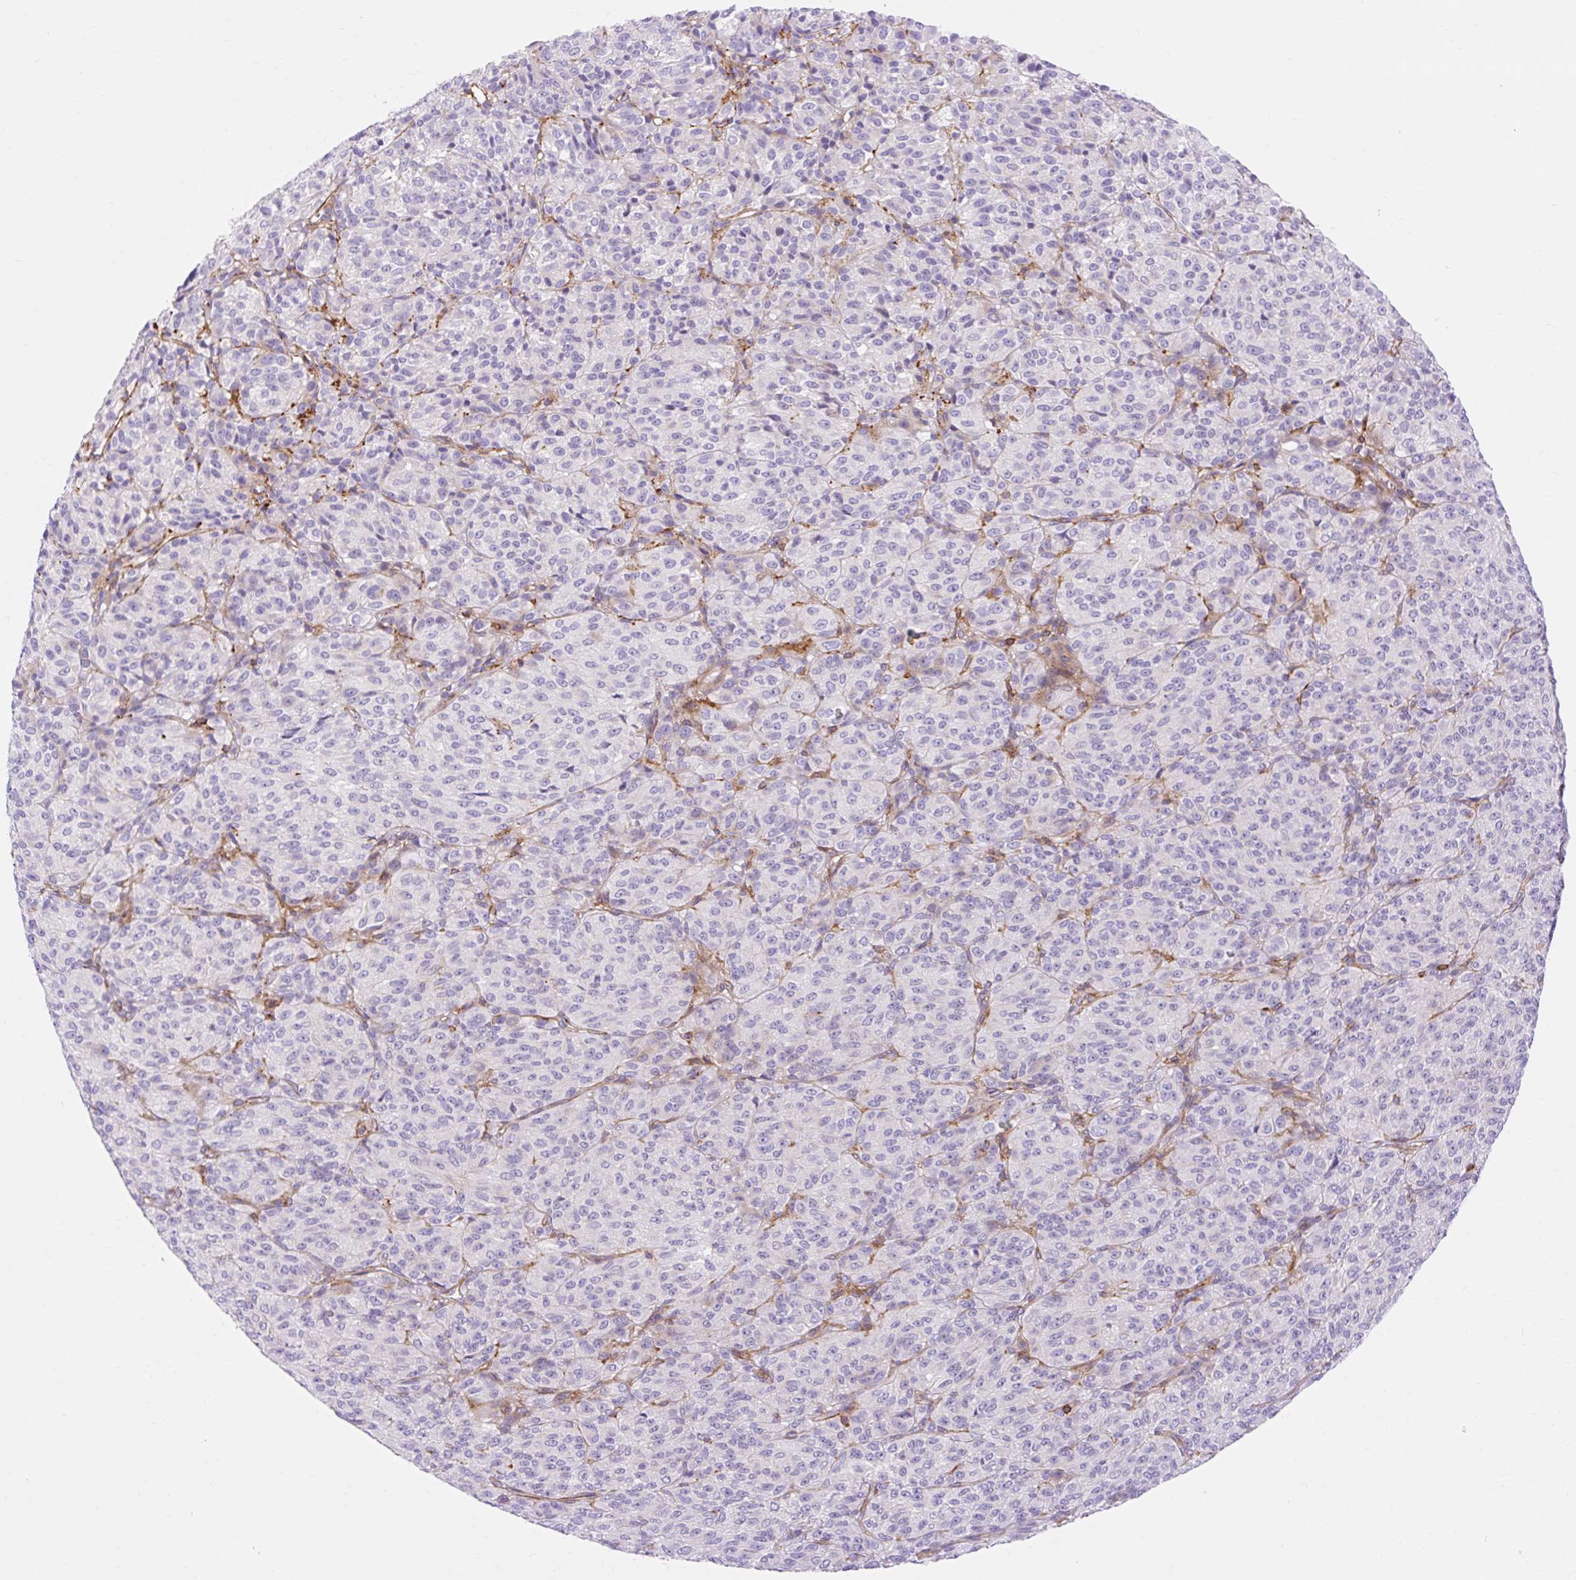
{"staining": {"intensity": "negative", "quantity": "none", "location": "none"}, "tissue": "melanoma", "cell_type": "Tumor cells", "image_type": "cancer", "snomed": [{"axis": "morphology", "description": "Malignant melanoma, Metastatic site"}, {"axis": "topography", "description": "Brain"}], "caption": "This micrograph is of melanoma stained with immunohistochemistry (IHC) to label a protein in brown with the nuclei are counter-stained blue. There is no expression in tumor cells.", "gene": "CORO7-PAM16", "patient": {"sex": "female", "age": 56}}